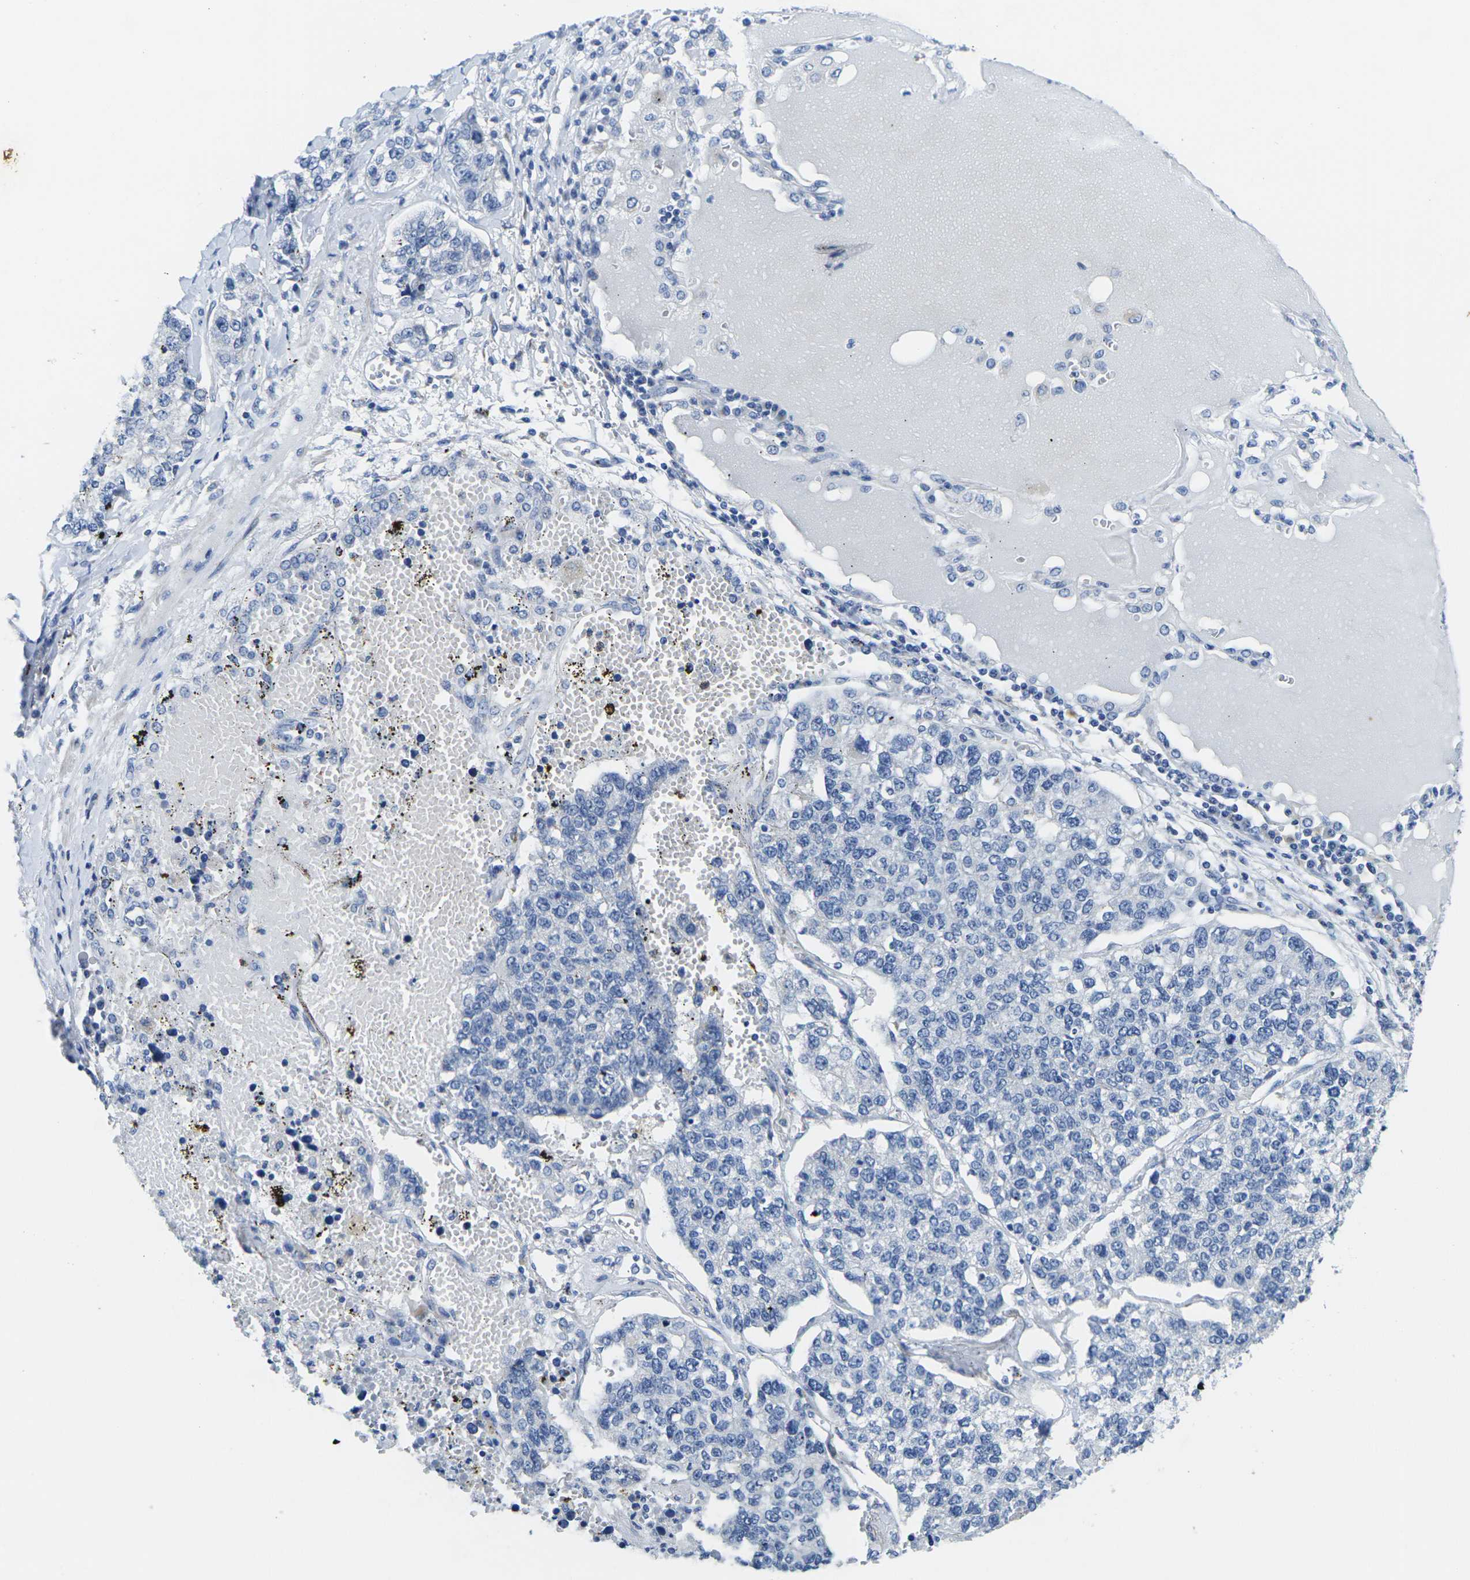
{"staining": {"intensity": "negative", "quantity": "none", "location": "none"}, "tissue": "lung cancer", "cell_type": "Tumor cells", "image_type": "cancer", "snomed": [{"axis": "morphology", "description": "Adenocarcinoma, NOS"}, {"axis": "topography", "description": "Lung"}], "caption": "Tumor cells show no significant protein positivity in lung cancer.", "gene": "CRK", "patient": {"sex": "male", "age": 49}}